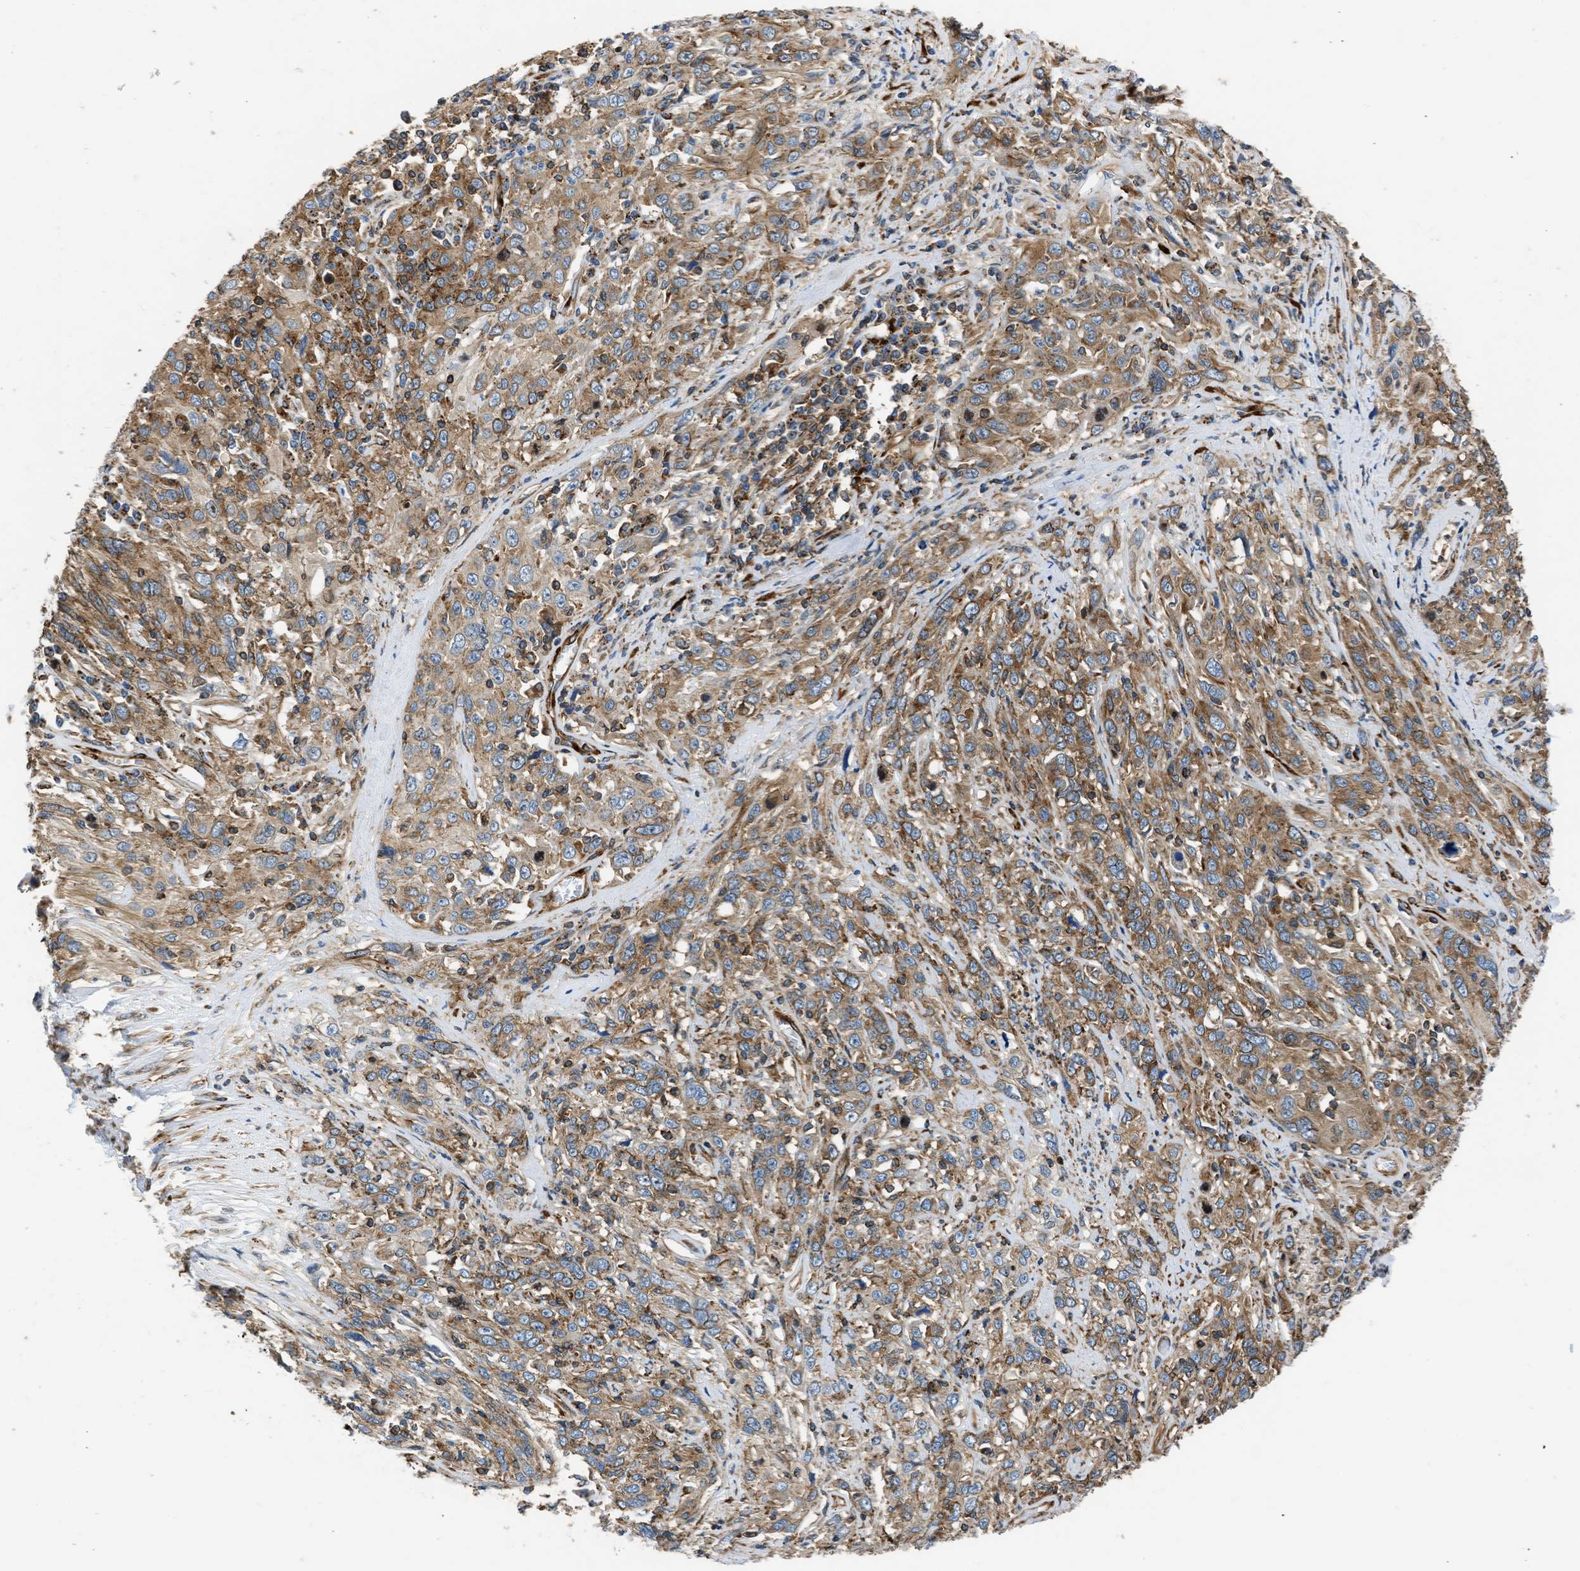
{"staining": {"intensity": "moderate", "quantity": ">75%", "location": "cytoplasmic/membranous"}, "tissue": "cervical cancer", "cell_type": "Tumor cells", "image_type": "cancer", "snomed": [{"axis": "morphology", "description": "Squamous cell carcinoma, NOS"}, {"axis": "topography", "description": "Cervix"}], "caption": "Immunohistochemistry (IHC) (DAB (3,3'-diaminobenzidine)) staining of cervical cancer shows moderate cytoplasmic/membranous protein staining in approximately >75% of tumor cells. The staining is performed using DAB brown chromogen to label protein expression. The nuclei are counter-stained blue using hematoxylin.", "gene": "SEPTIN2", "patient": {"sex": "female", "age": 46}}